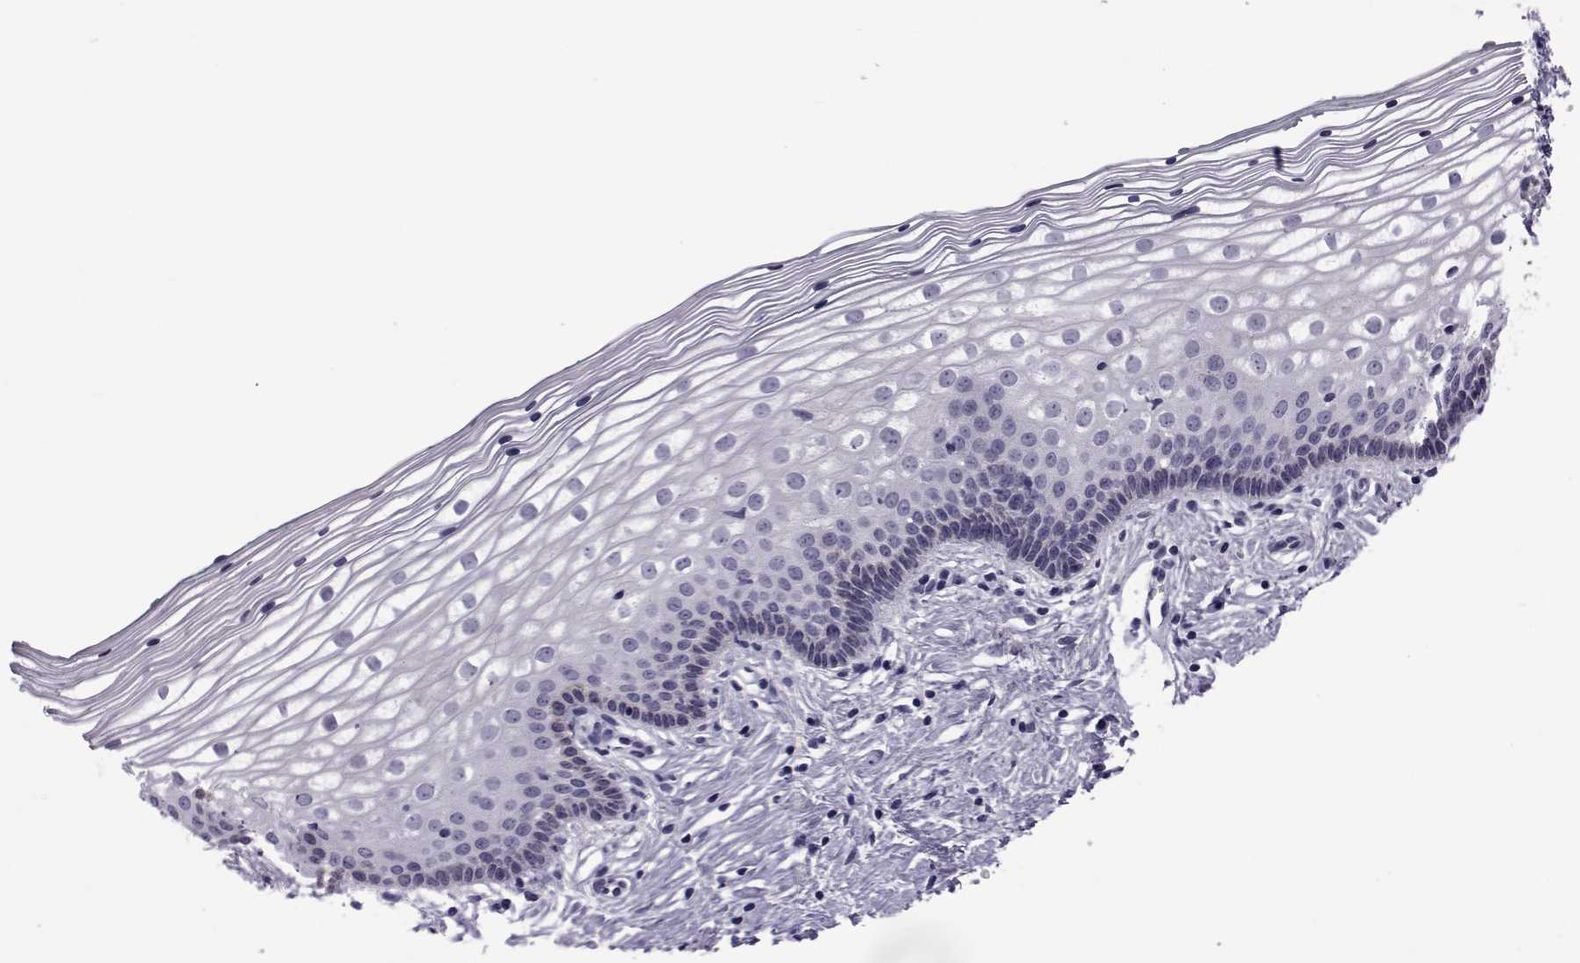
{"staining": {"intensity": "negative", "quantity": "none", "location": "none"}, "tissue": "vagina", "cell_type": "Squamous epithelial cells", "image_type": "normal", "snomed": [{"axis": "morphology", "description": "Normal tissue, NOS"}, {"axis": "topography", "description": "Vagina"}], "caption": "Micrograph shows no protein positivity in squamous epithelial cells of unremarkable vagina.", "gene": "GKAP1", "patient": {"sex": "female", "age": 36}}